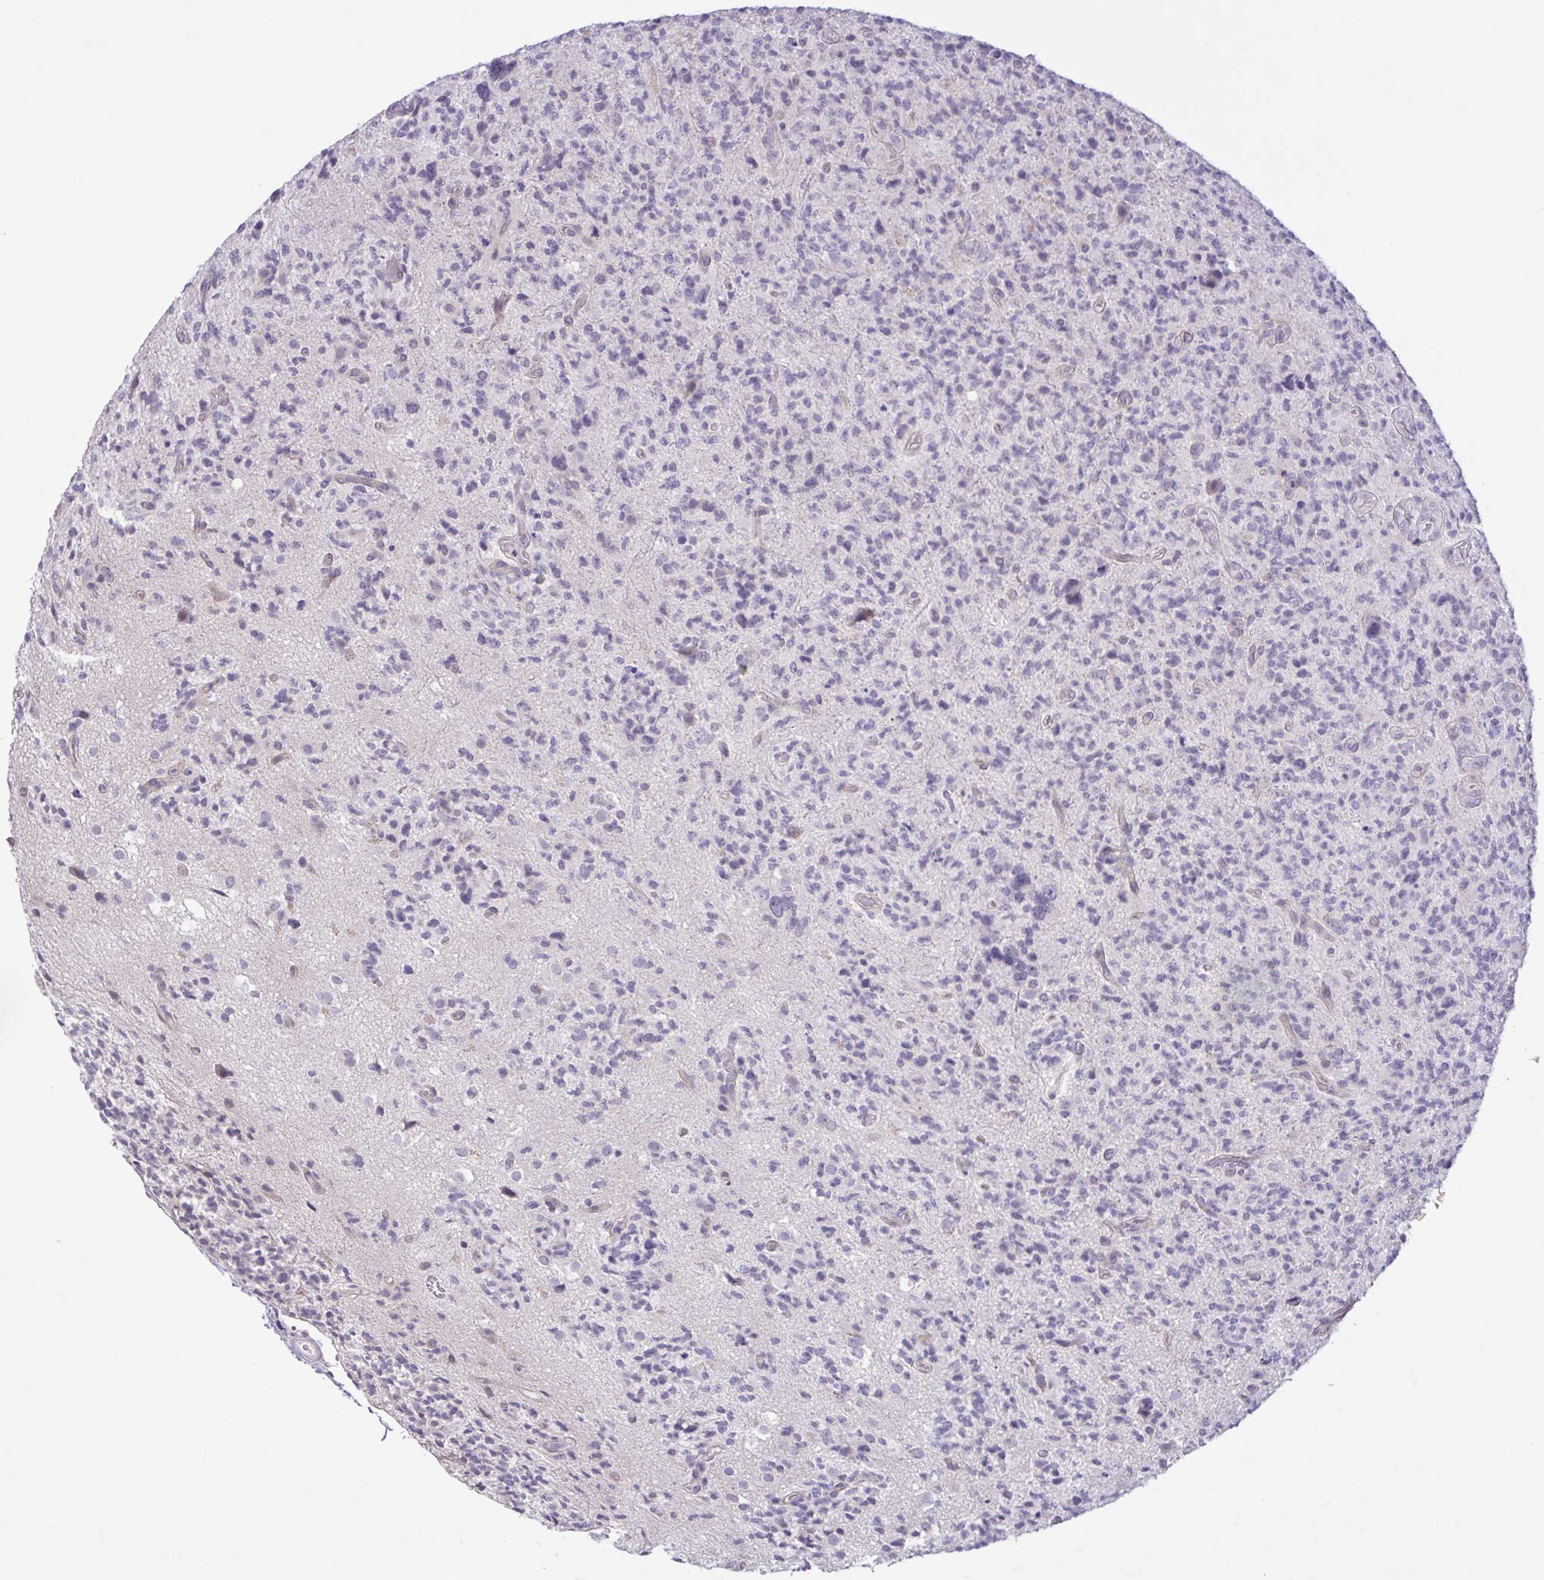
{"staining": {"intensity": "negative", "quantity": "none", "location": "none"}, "tissue": "glioma", "cell_type": "Tumor cells", "image_type": "cancer", "snomed": [{"axis": "morphology", "description": "Glioma, malignant, High grade"}, {"axis": "topography", "description": "Brain"}], "caption": "Immunohistochemistry image of neoplastic tissue: glioma stained with DAB reveals no significant protein positivity in tumor cells.", "gene": "IL1RN", "patient": {"sex": "female", "age": 71}}